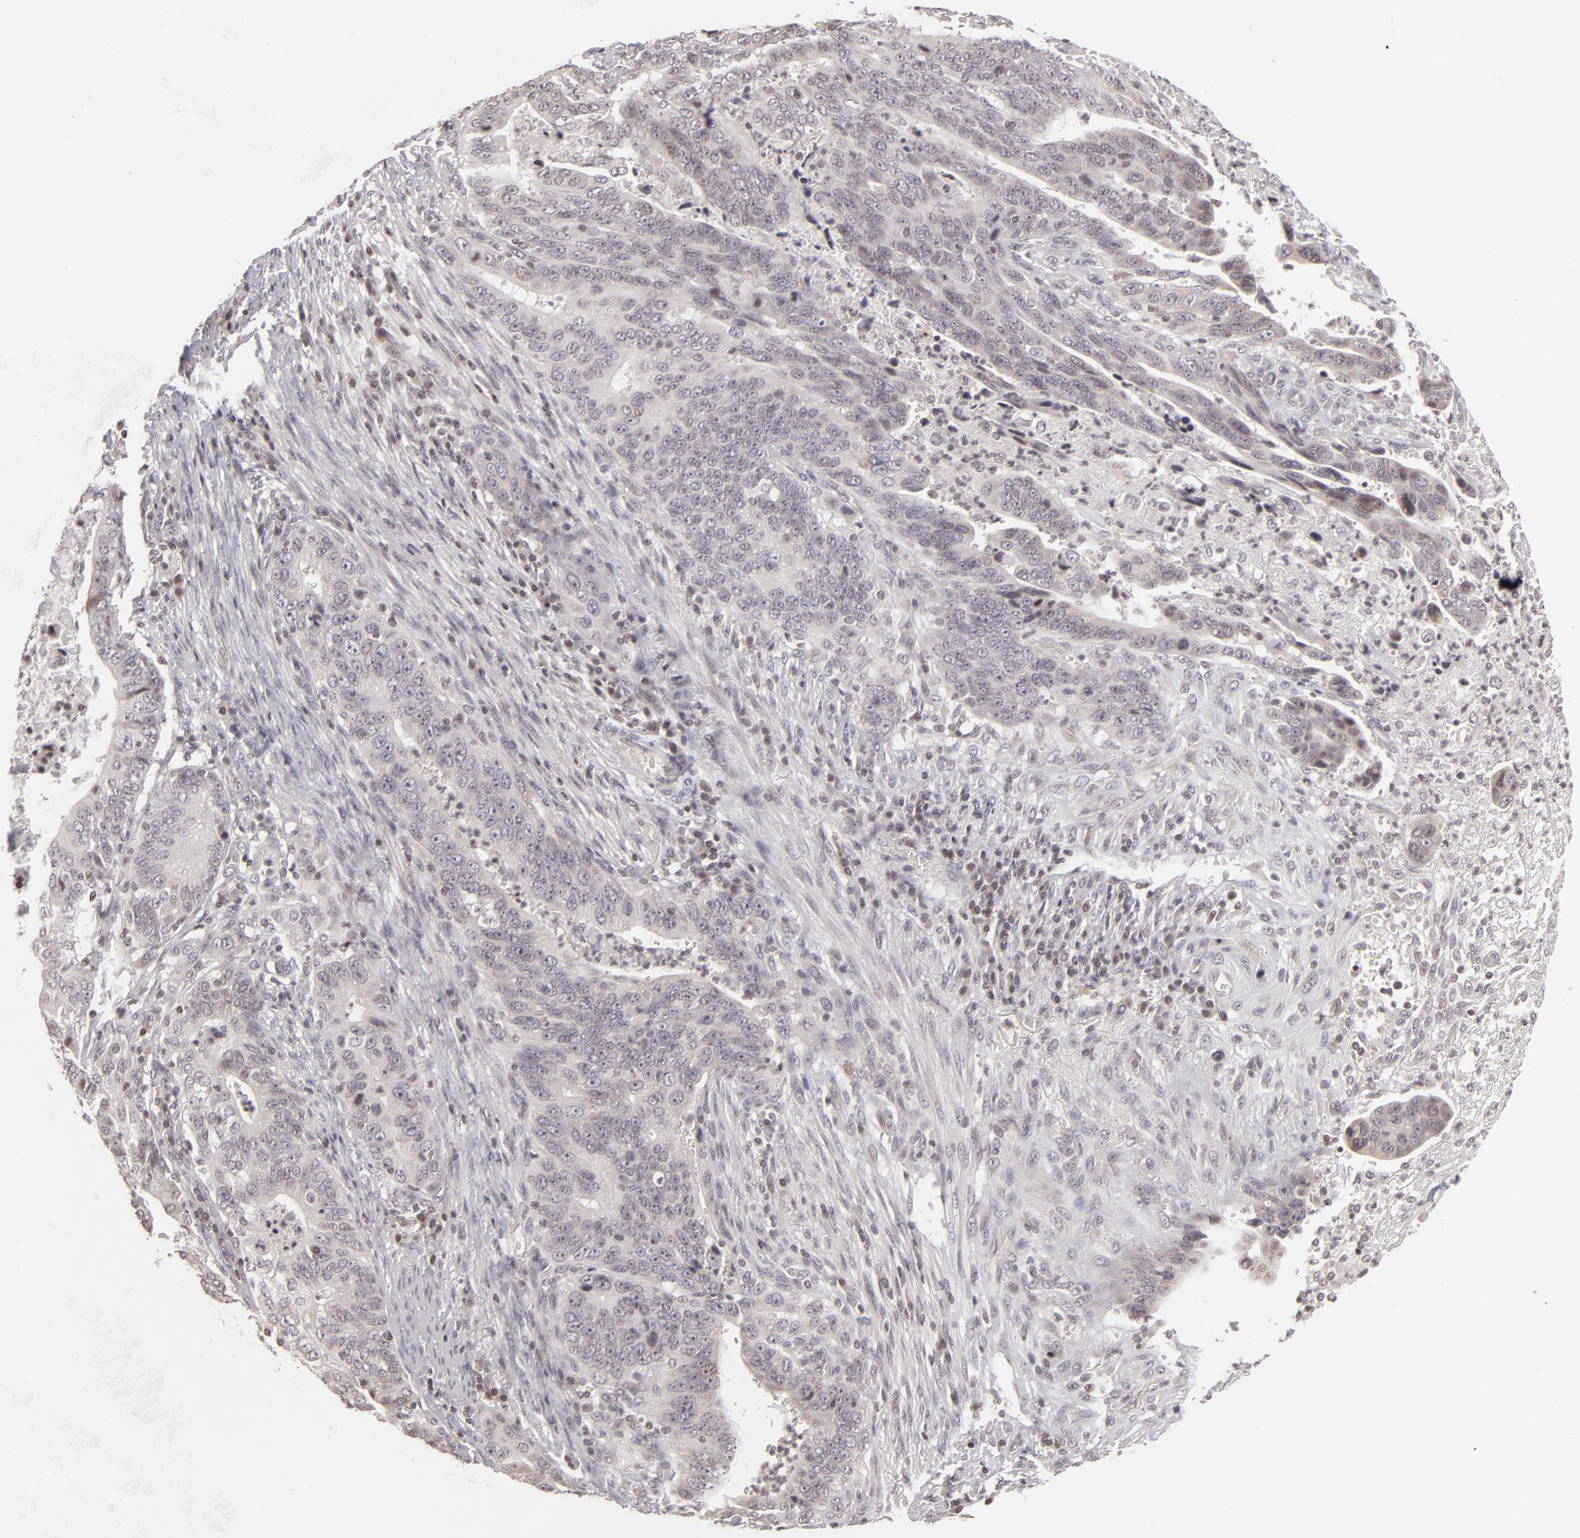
{"staining": {"intensity": "negative", "quantity": "none", "location": "none"}, "tissue": "stomach cancer", "cell_type": "Tumor cells", "image_type": "cancer", "snomed": [{"axis": "morphology", "description": "Adenocarcinoma, NOS"}, {"axis": "topography", "description": "Stomach, upper"}], "caption": "The image demonstrates no staining of tumor cells in stomach cancer (adenocarcinoma). (DAB (3,3'-diaminobenzidine) IHC with hematoxylin counter stain).", "gene": "AKAP6", "patient": {"sex": "female", "age": 50}}